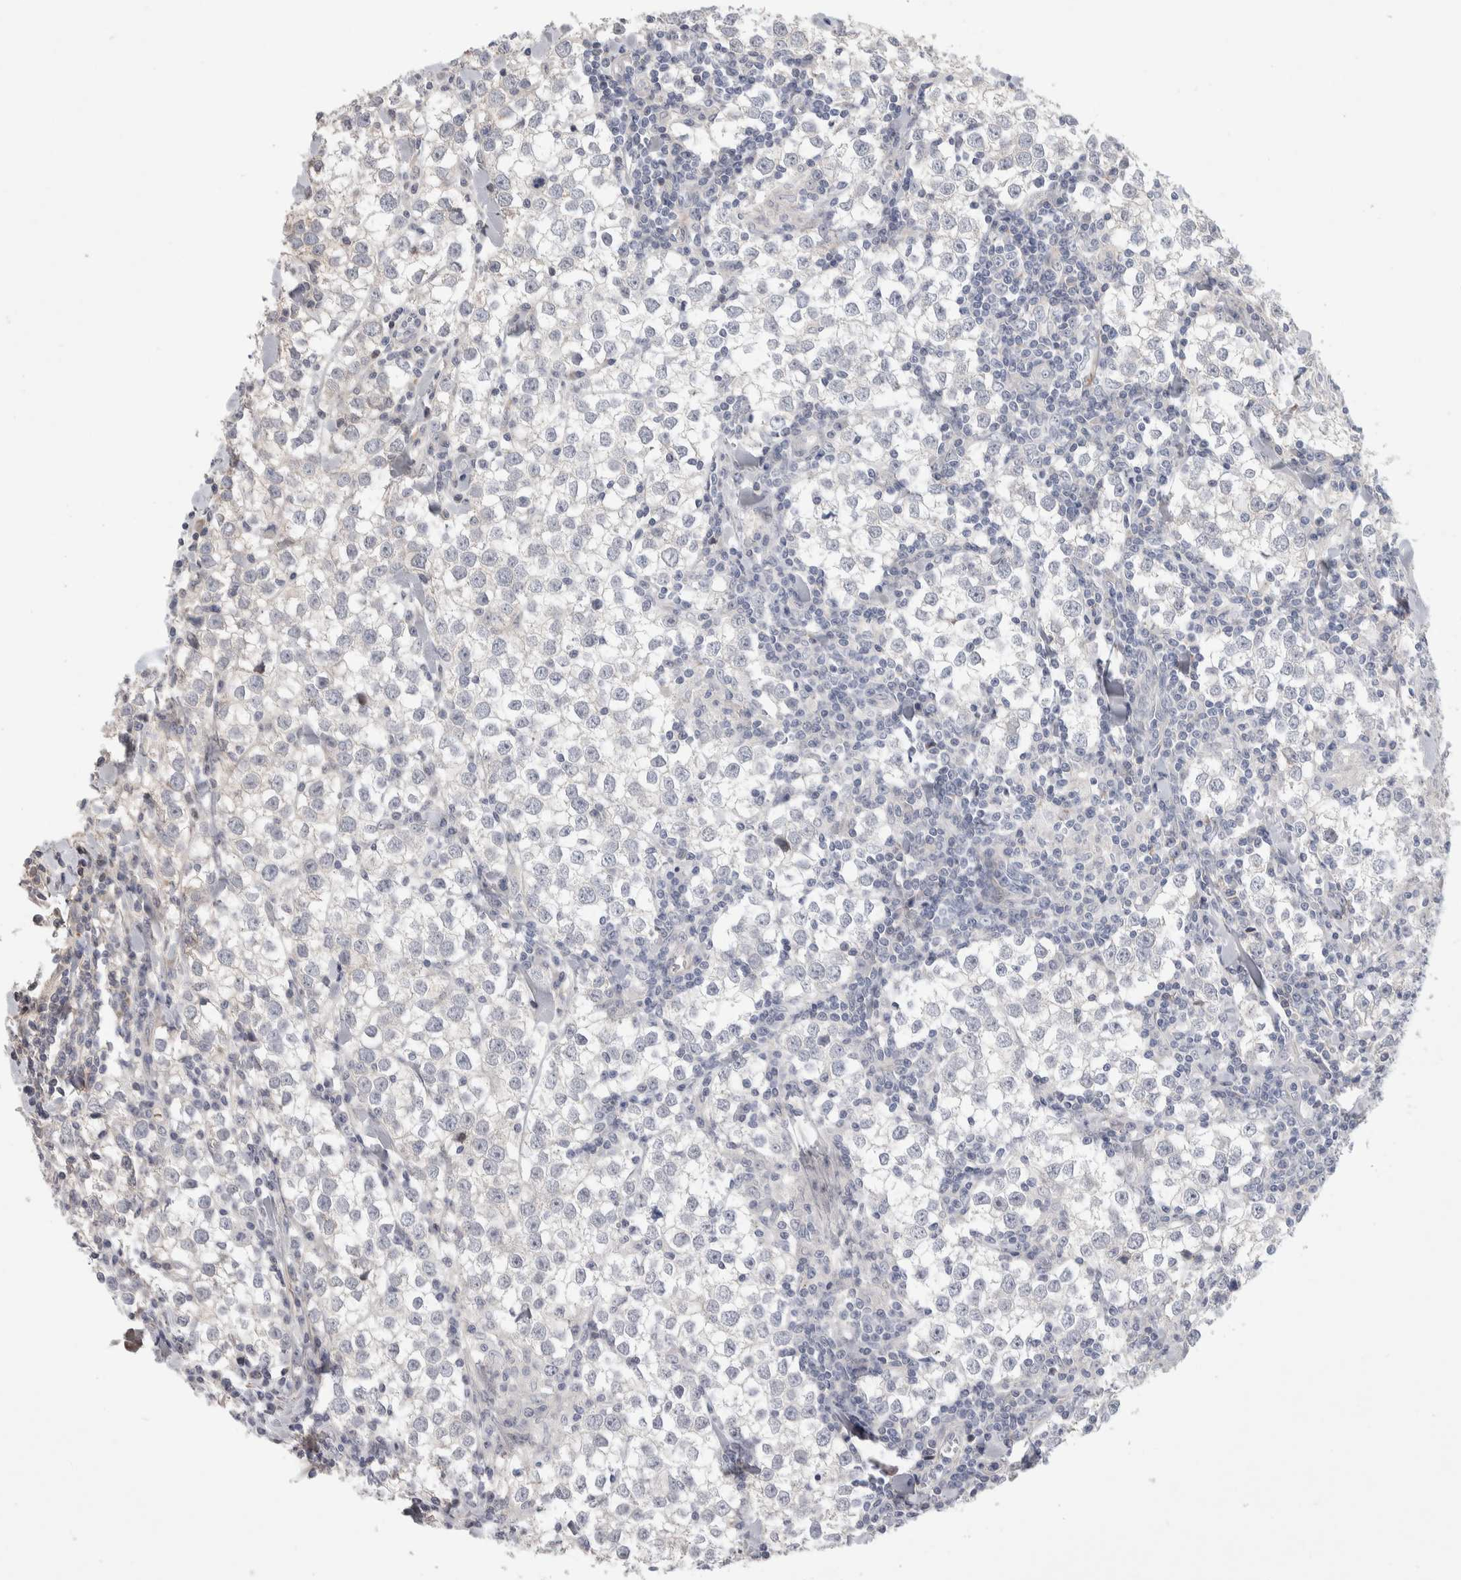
{"staining": {"intensity": "negative", "quantity": "none", "location": "none"}, "tissue": "testis cancer", "cell_type": "Tumor cells", "image_type": "cancer", "snomed": [{"axis": "morphology", "description": "Seminoma, NOS"}, {"axis": "morphology", "description": "Carcinoma, Embryonal, NOS"}, {"axis": "topography", "description": "Testis"}], "caption": "A photomicrograph of human testis cancer (embryonal carcinoma) is negative for staining in tumor cells. Nuclei are stained in blue.", "gene": "PSMG3", "patient": {"sex": "male", "age": 36}}